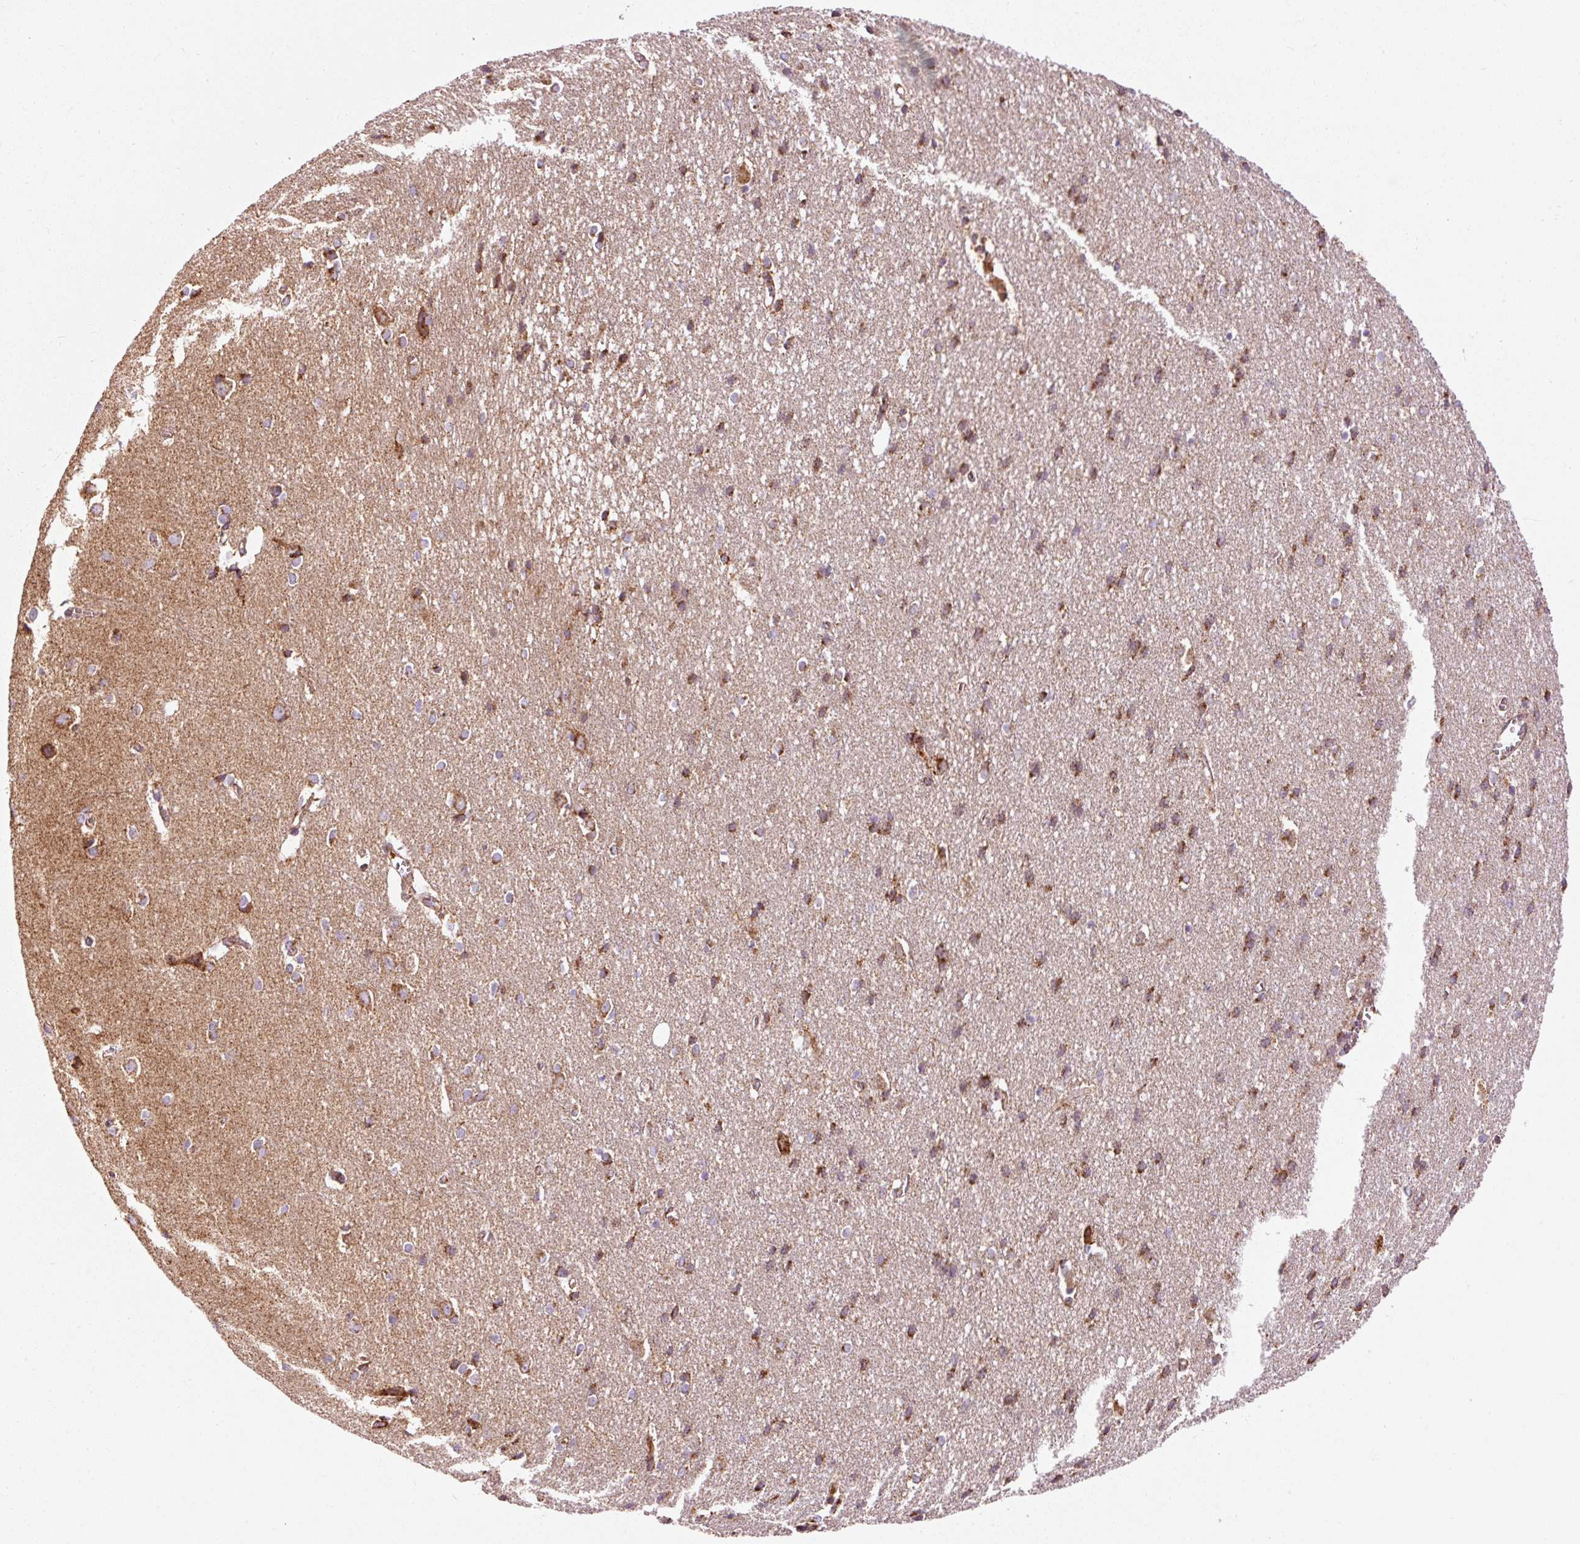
{"staining": {"intensity": "weak", "quantity": "25%-75%", "location": "cytoplasmic/membranous"}, "tissue": "cerebral cortex", "cell_type": "Endothelial cells", "image_type": "normal", "snomed": [{"axis": "morphology", "description": "Normal tissue, NOS"}, {"axis": "topography", "description": "Cerebral cortex"}], "caption": "Approximately 25%-75% of endothelial cells in benign cerebral cortex demonstrate weak cytoplasmic/membranous protein staining as visualized by brown immunohistochemical staining.", "gene": "NDUFB4", "patient": {"sex": "male", "age": 37}}